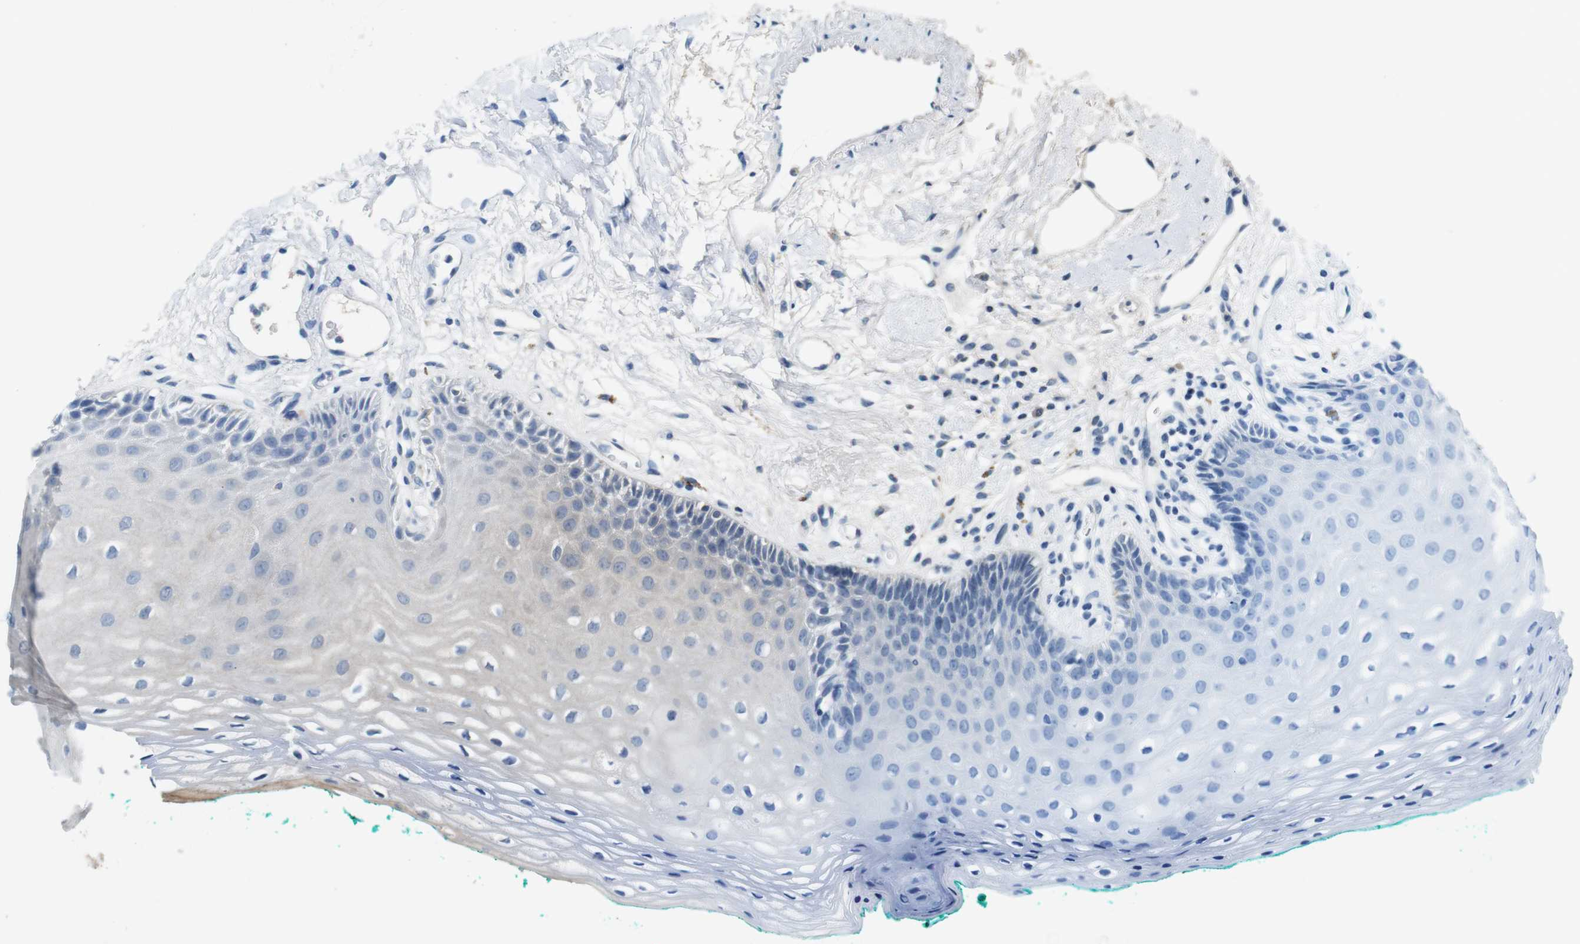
{"staining": {"intensity": "weak", "quantity": "<25%", "location": "cytoplasmic/membranous"}, "tissue": "oral mucosa", "cell_type": "Squamous epithelial cells", "image_type": "normal", "snomed": [{"axis": "morphology", "description": "Normal tissue, NOS"}, {"axis": "topography", "description": "Skeletal muscle"}, {"axis": "topography", "description": "Oral tissue"}, {"axis": "topography", "description": "Peripheral nerve tissue"}], "caption": "DAB immunohistochemical staining of unremarkable human oral mucosa exhibits no significant expression in squamous epithelial cells. (Brightfield microscopy of DAB (3,3'-diaminobenzidine) immunohistochemistry at high magnification).", "gene": "SLC2A8", "patient": {"sex": "female", "age": 84}}